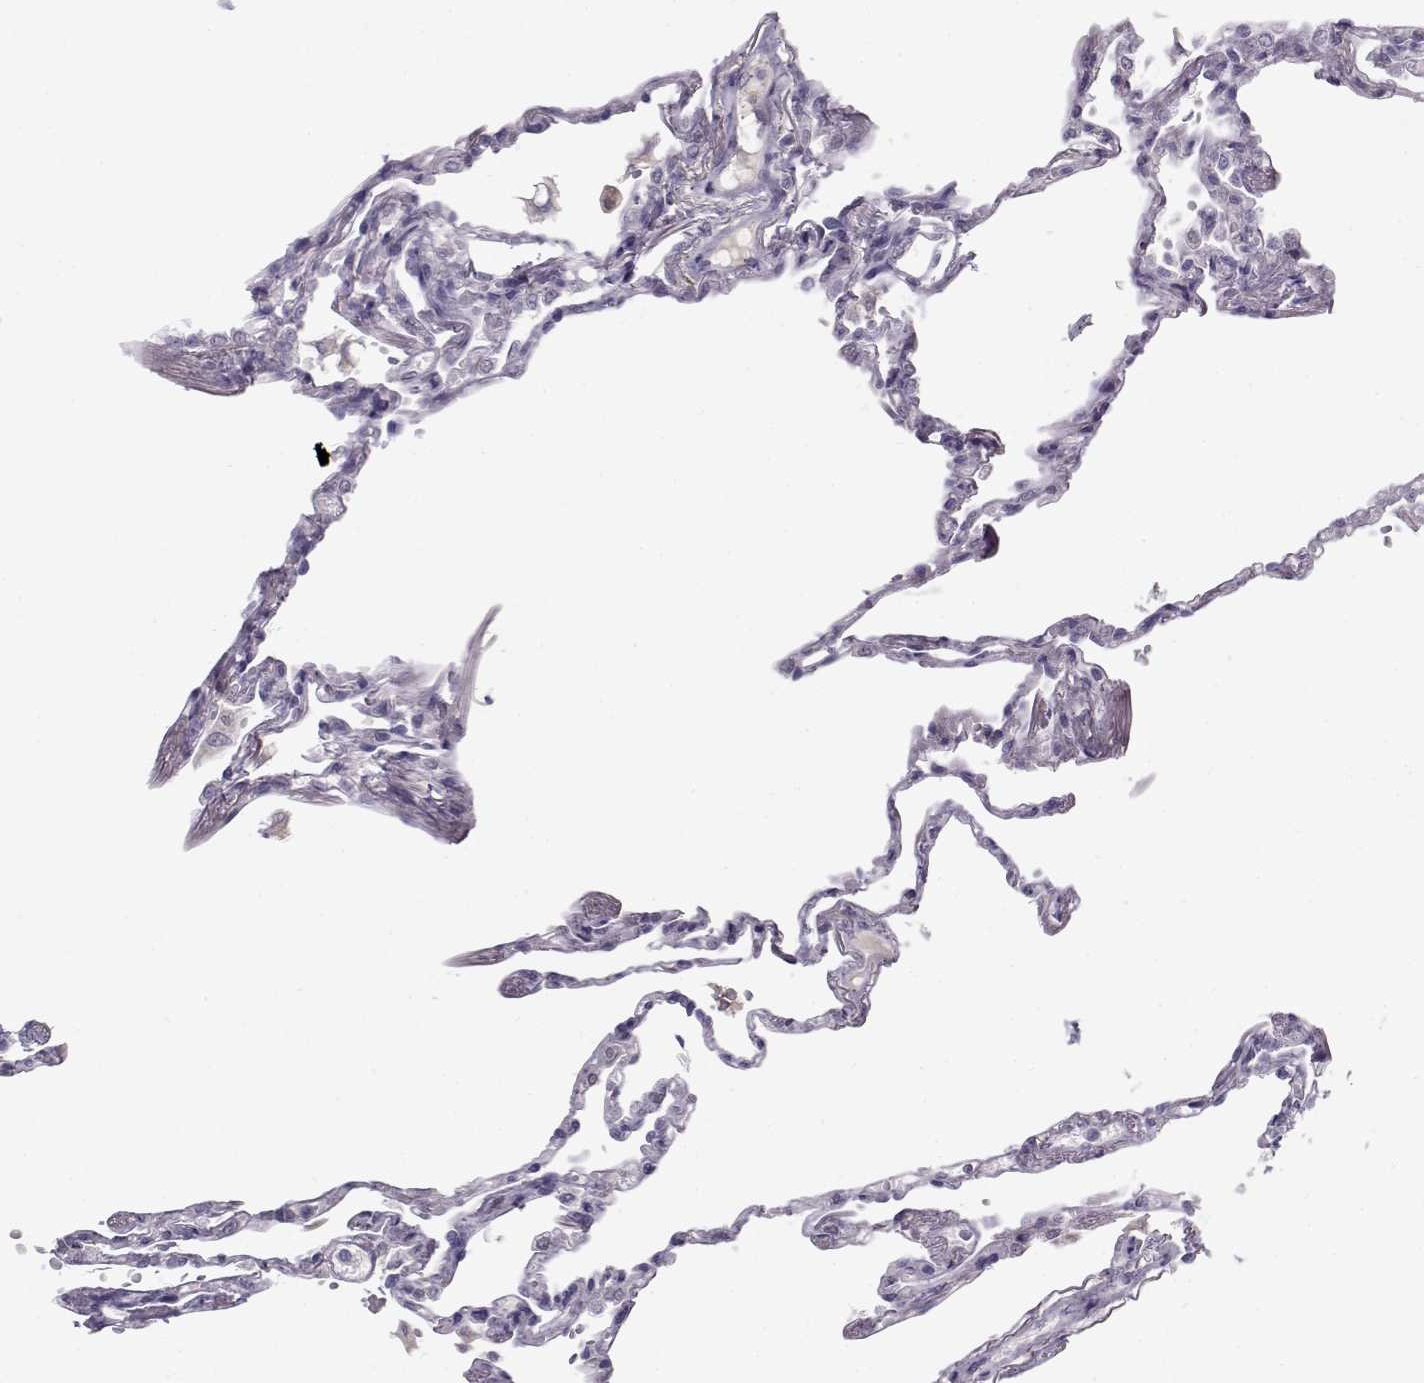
{"staining": {"intensity": "negative", "quantity": "none", "location": "none"}, "tissue": "lung", "cell_type": "Alveolar cells", "image_type": "normal", "snomed": [{"axis": "morphology", "description": "Normal tissue, NOS"}, {"axis": "topography", "description": "Lung"}], "caption": "Immunohistochemistry (IHC) micrograph of unremarkable lung: lung stained with DAB (3,3'-diaminobenzidine) displays no significant protein expression in alveolar cells.", "gene": "C16orf86", "patient": {"sex": "male", "age": 78}}